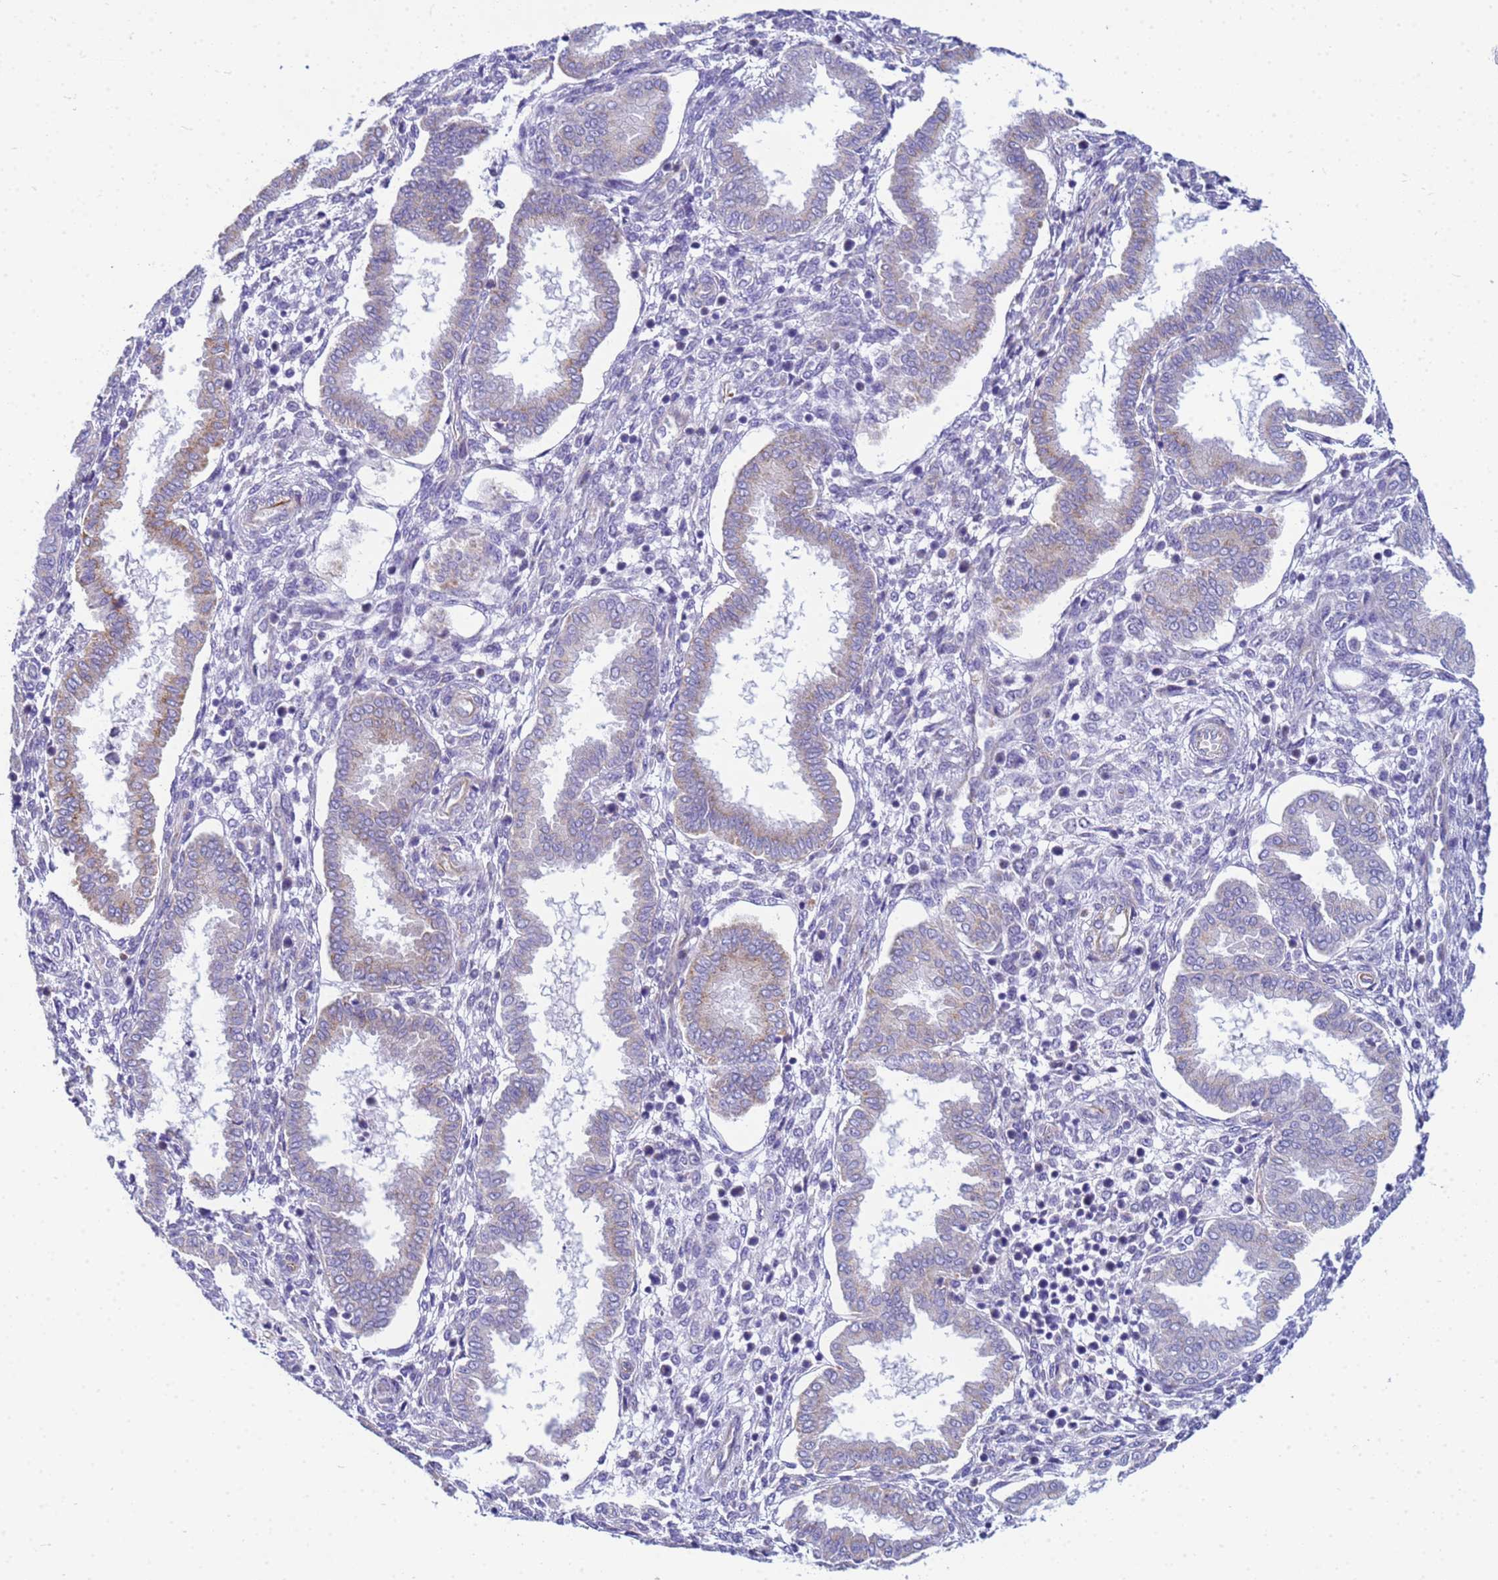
{"staining": {"intensity": "negative", "quantity": "none", "location": "none"}, "tissue": "endometrium", "cell_type": "Cells in endometrial stroma", "image_type": "normal", "snomed": [{"axis": "morphology", "description": "Normal tissue, NOS"}, {"axis": "topography", "description": "Endometrium"}], "caption": "Immunohistochemical staining of benign human endometrium shows no significant staining in cells in endometrial stroma. (DAB (3,3'-diaminobenzidine) immunohistochemistry, high magnification).", "gene": "UBXN2B", "patient": {"sex": "female", "age": 24}}